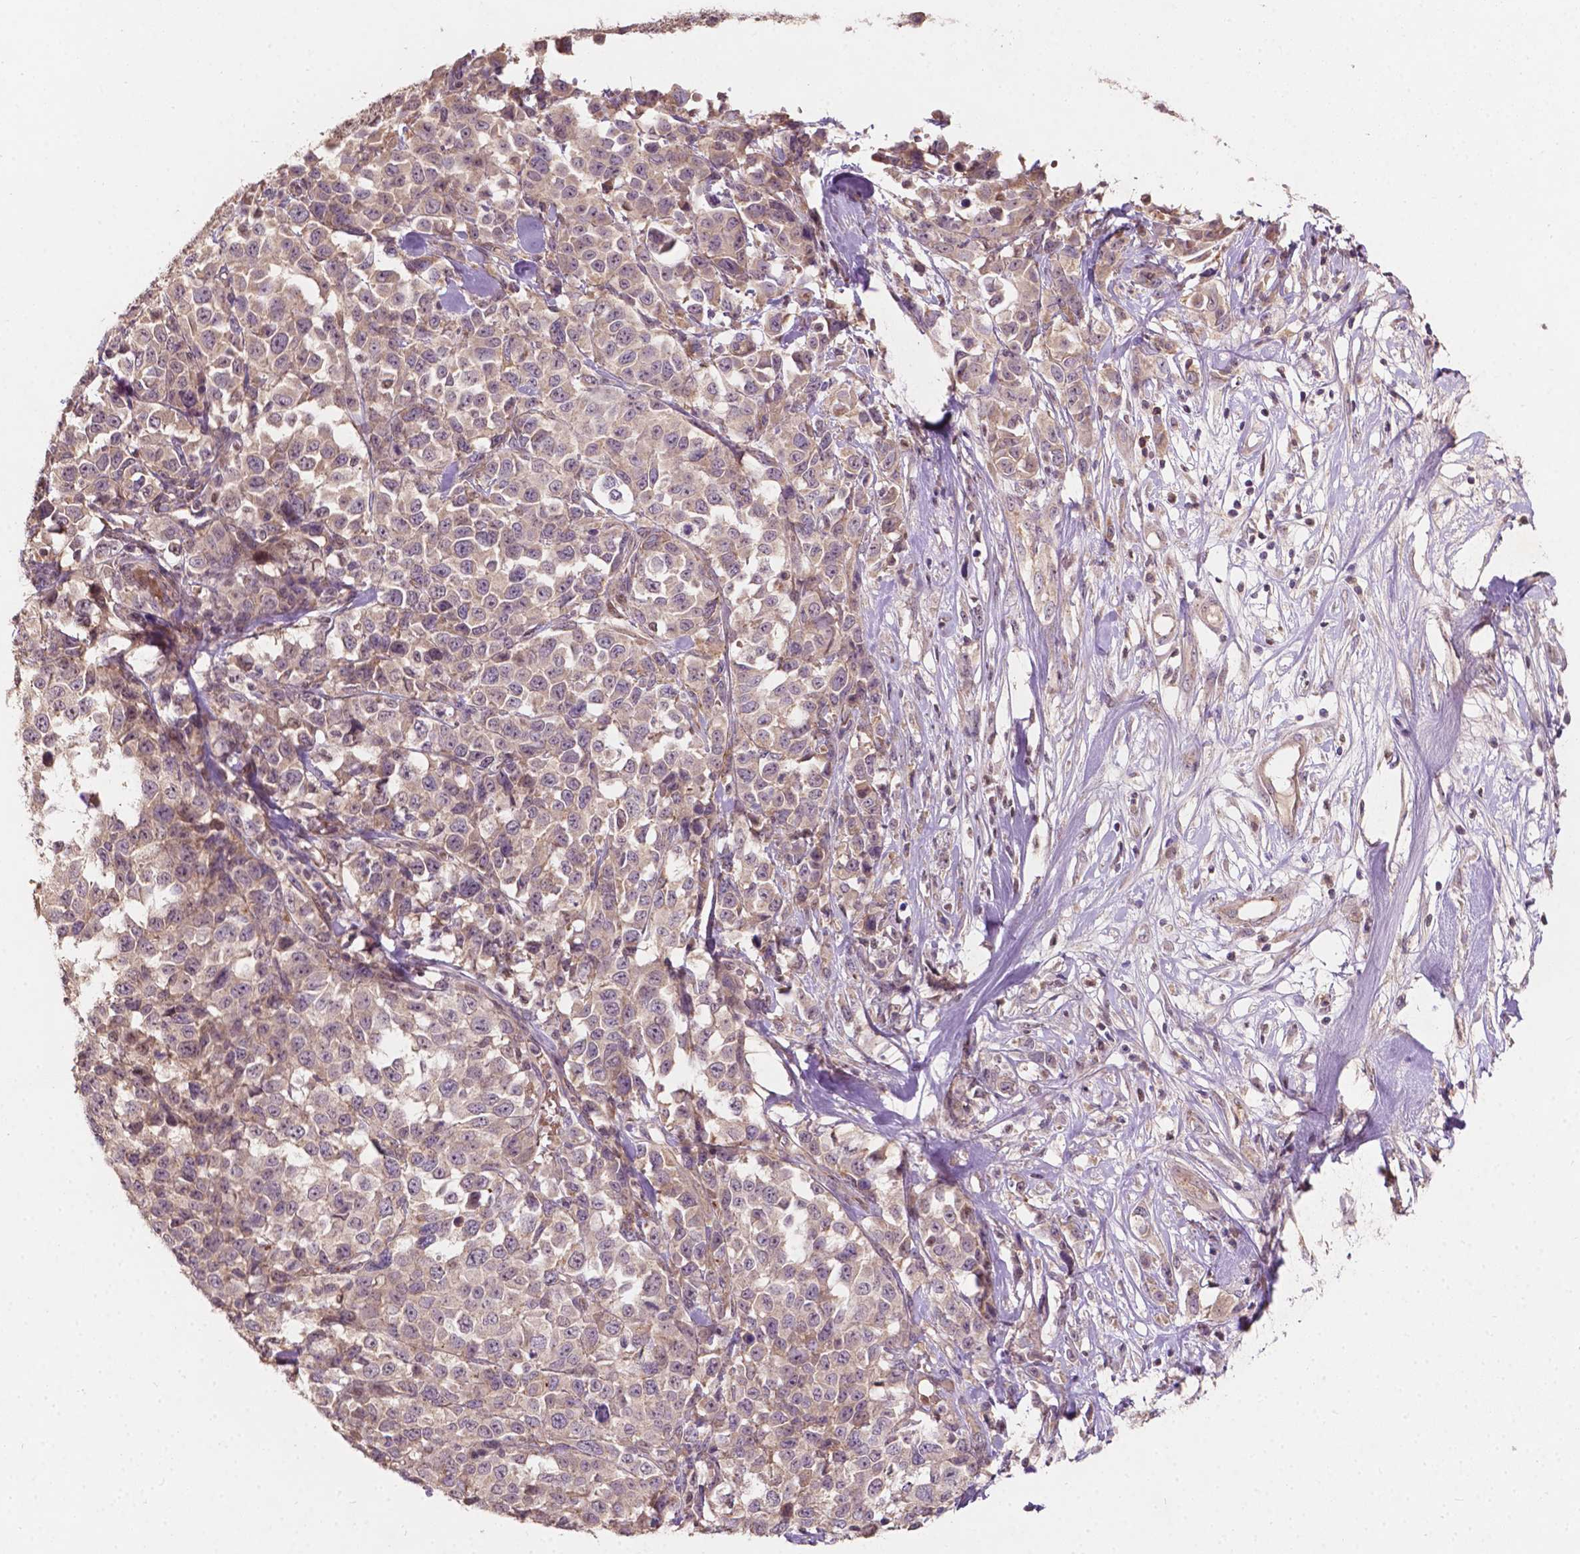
{"staining": {"intensity": "weak", "quantity": ">75%", "location": "cytoplasmic/membranous"}, "tissue": "melanoma", "cell_type": "Tumor cells", "image_type": "cancer", "snomed": [{"axis": "morphology", "description": "Malignant melanoma, Metastatic site"}, {"axis": "topography", "description": "Skin"}], "caption": "Immunohistochemistry (IHC) micrograph of neoplastic tissue: human melanoma stained using IHC shows low levels of weak protein expression localized specifically in the cytoplasmic/membranous of tumor cells, appearing as a cytoplasmic/membranous brown color.", "gene": "DUSP16", "patient": {"sex": "male", "age": 84}}